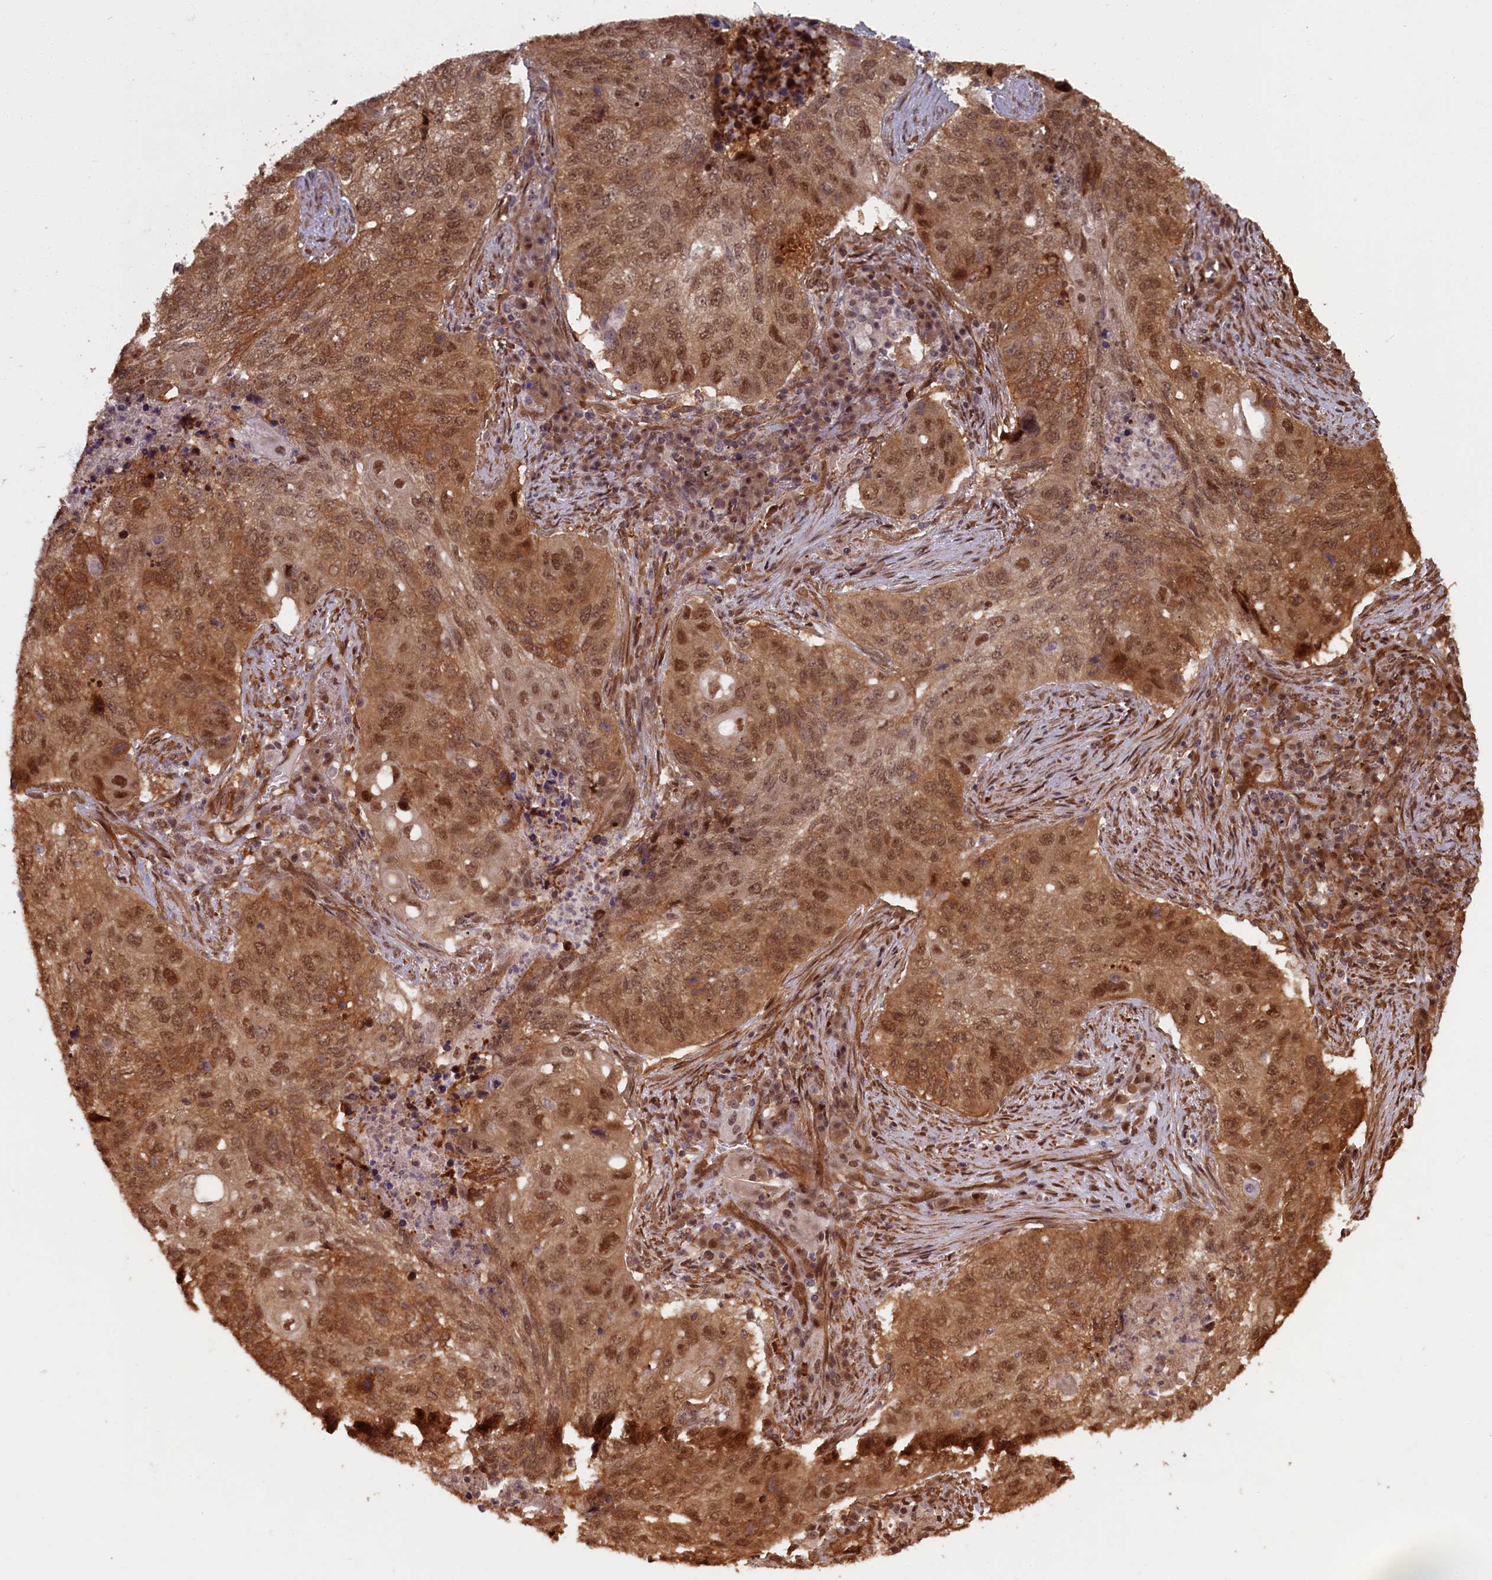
{"staining": {"intensity": "moderate", "quantity": ">75%", "location": "cytoplasmic/membranous,nuclear"}, "tissue": "lung cancer", "cell_type": "Tumor cells", "image_type": "cancer", "snomed": [{"axis": "morphology", "description": "Squamous cell carcinoma, NOS"}, {"axis": "topography", "description": "Lung"}], "caption": "Immunohistochemical staining of lung cancer (squamous cell carcinoma) shows medium levels of moderate cytoplasmic/membranous and nuclear expression in approximately >75% of tumor cells.", "gene": "HIF3A", "patient": {"sex": "female", "age": 63}}